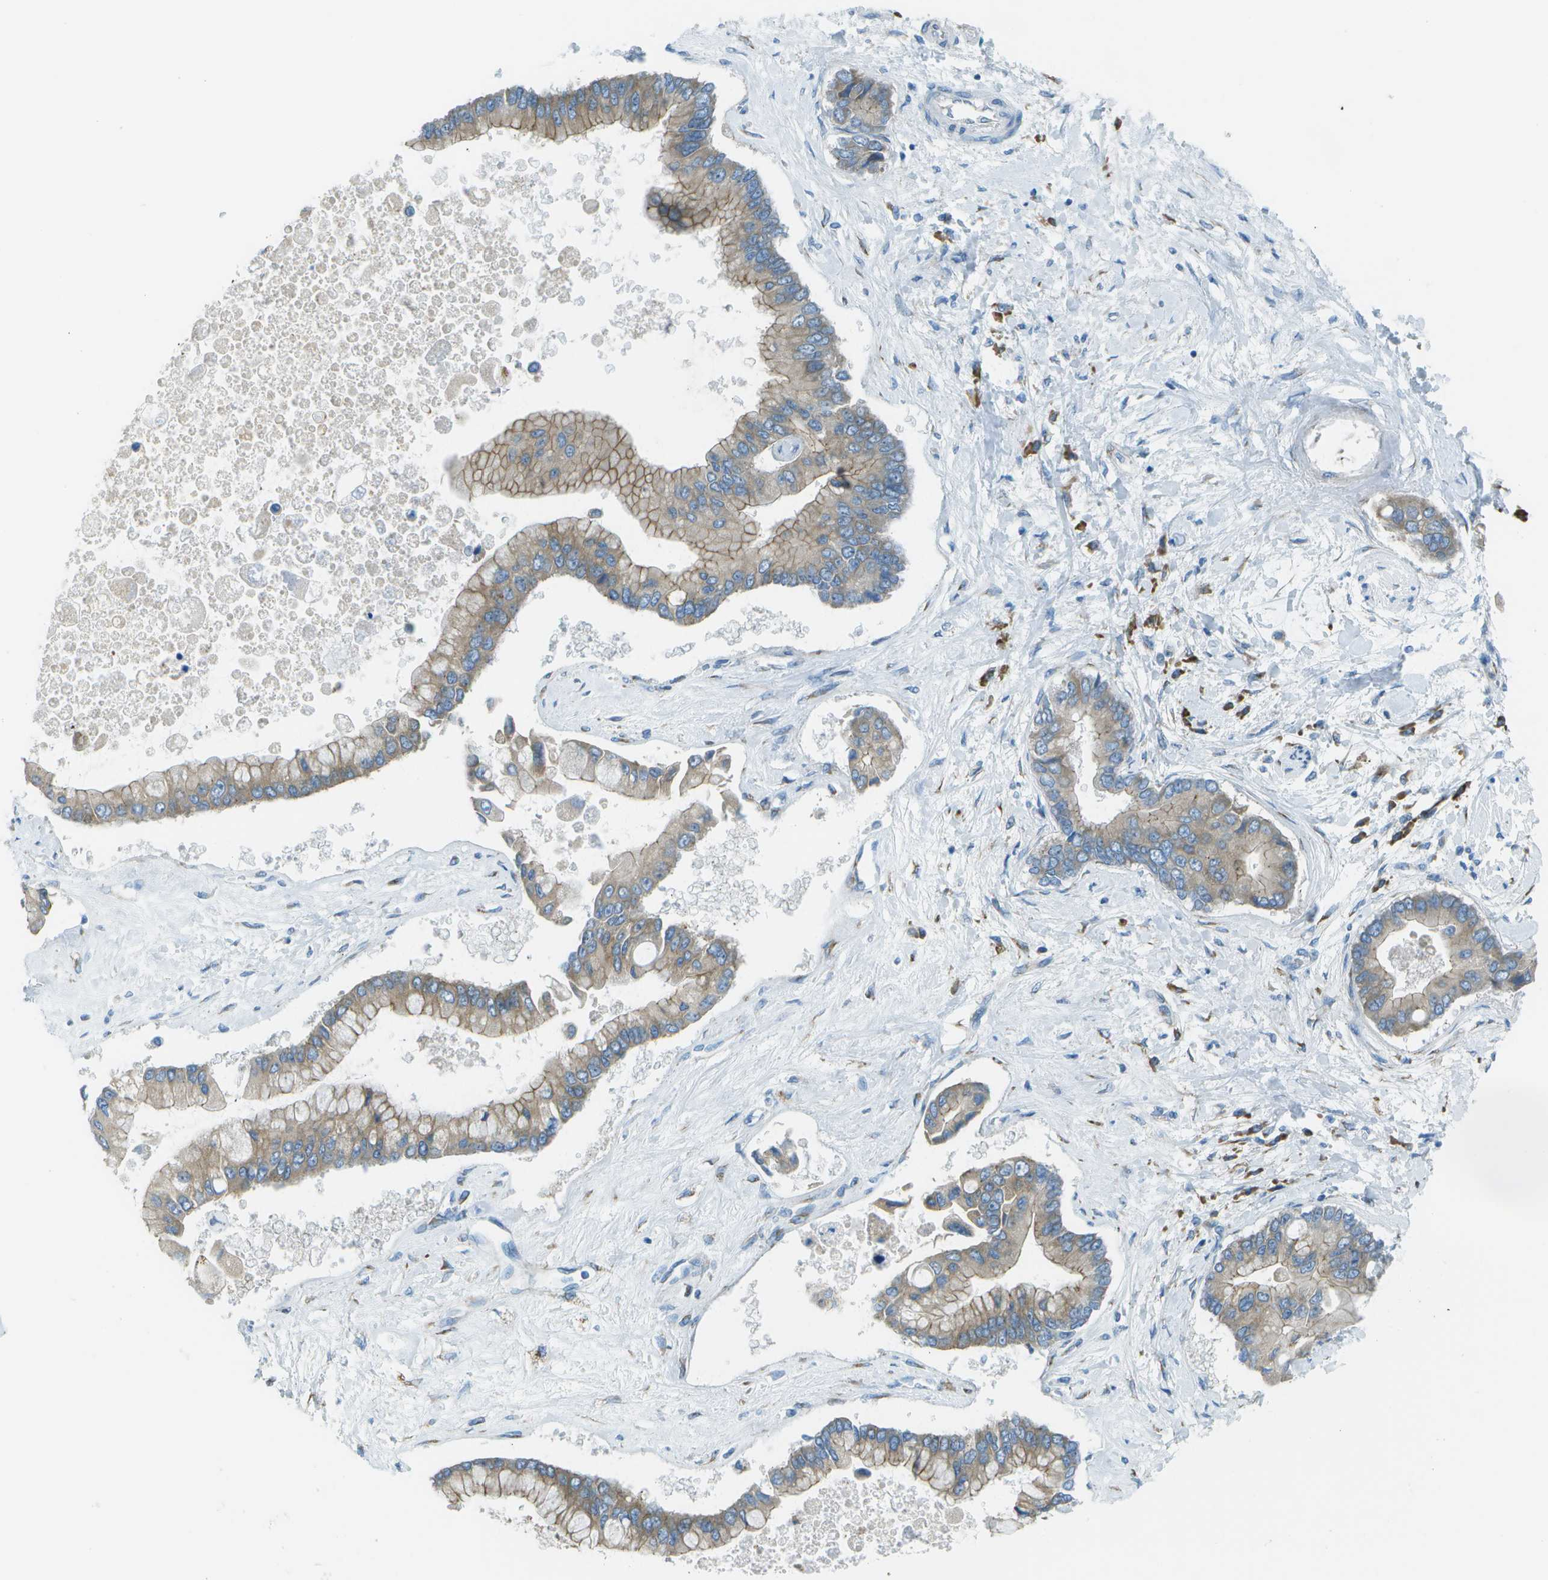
{"staining": {"intensity": "weak", "quantity": "25%-75%", "location": "cytoplasmic/membranous"}, "tissue": "liver cancer", "cell_type": "Tumor cells", "image_type": "cancer", "snomed": [{"axis": "morphology", "description": "Cholangiocarcinoma"}, {"axis": "topography", "description": "Liver"}], "caption": "Immunohistochemistry (IHC) image of human liver cholangiocarcinoma stained for a protein (brown), which shows low levels of weak cytoplasmic/membranous staining in about 25%-75% of tumor cells.", "gene": "KCTD3", "patient": {"sex": "male", "age": 50}}